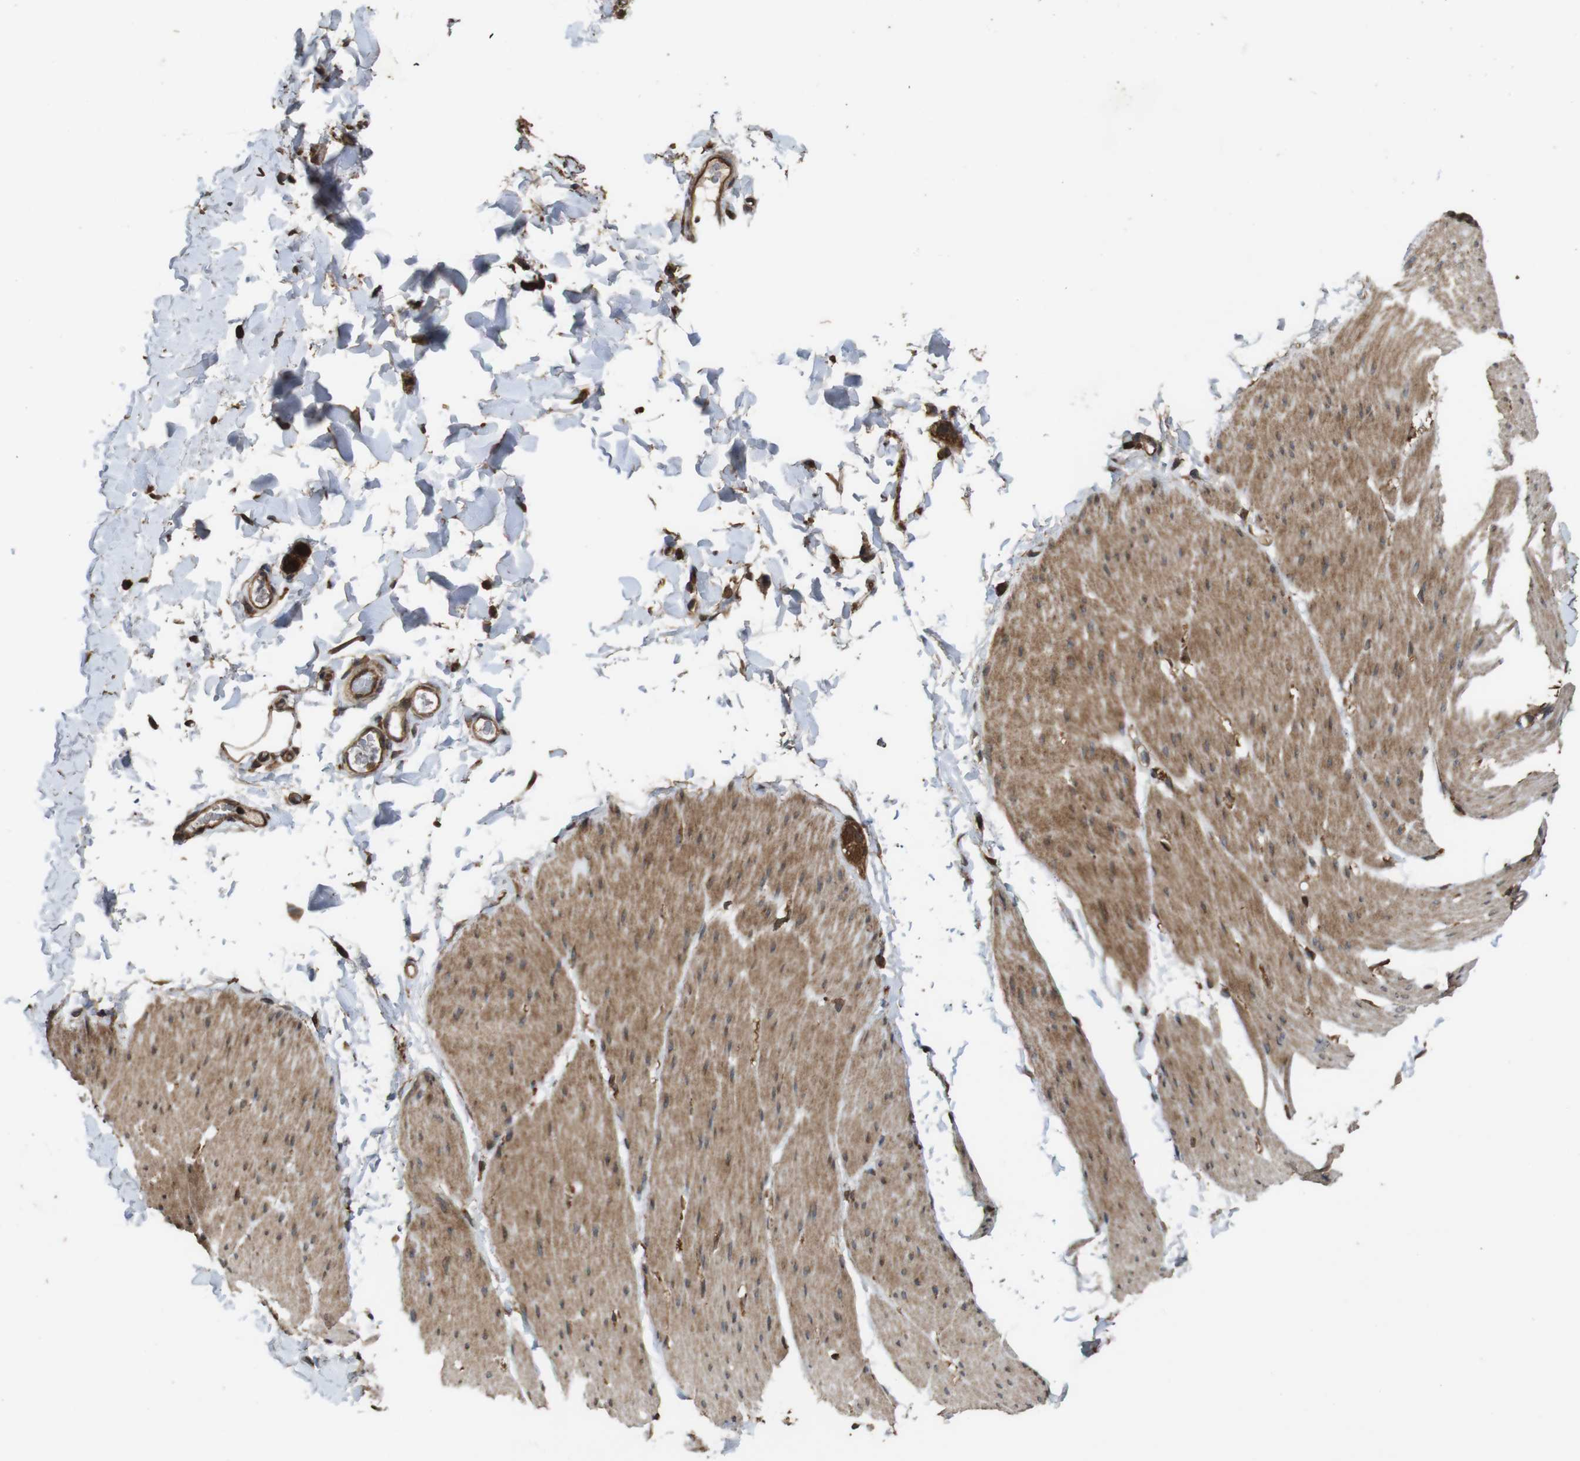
{"staining": {"intensity": "moderate", "quantity": ">75%", "location": "cytoplasmic/membranous"}, "tissue": "smooth muscle", "cell_type": "Smooth muscle cells", "image_type": "normal", "snomed": [{"axis": "morphology", "description": "Normal tissue, NOS"}, {"axis": "topography", "description": "Smooth muscle"}, {"axis": "topography", "description": "Colon"}], "caption": "Normal smooth muscle reveals moderate cytoplasmic/membranous positivity in approximately >75% of smooth muscle cells, visualized by immunohistochemistry. The staining is performed using DAB brown chromogen to label protein expression. The nuclei are counter-stained blue using hematoxylin.", "gene": "BAG4", "patient": {"sex": "male", "age": 67}}